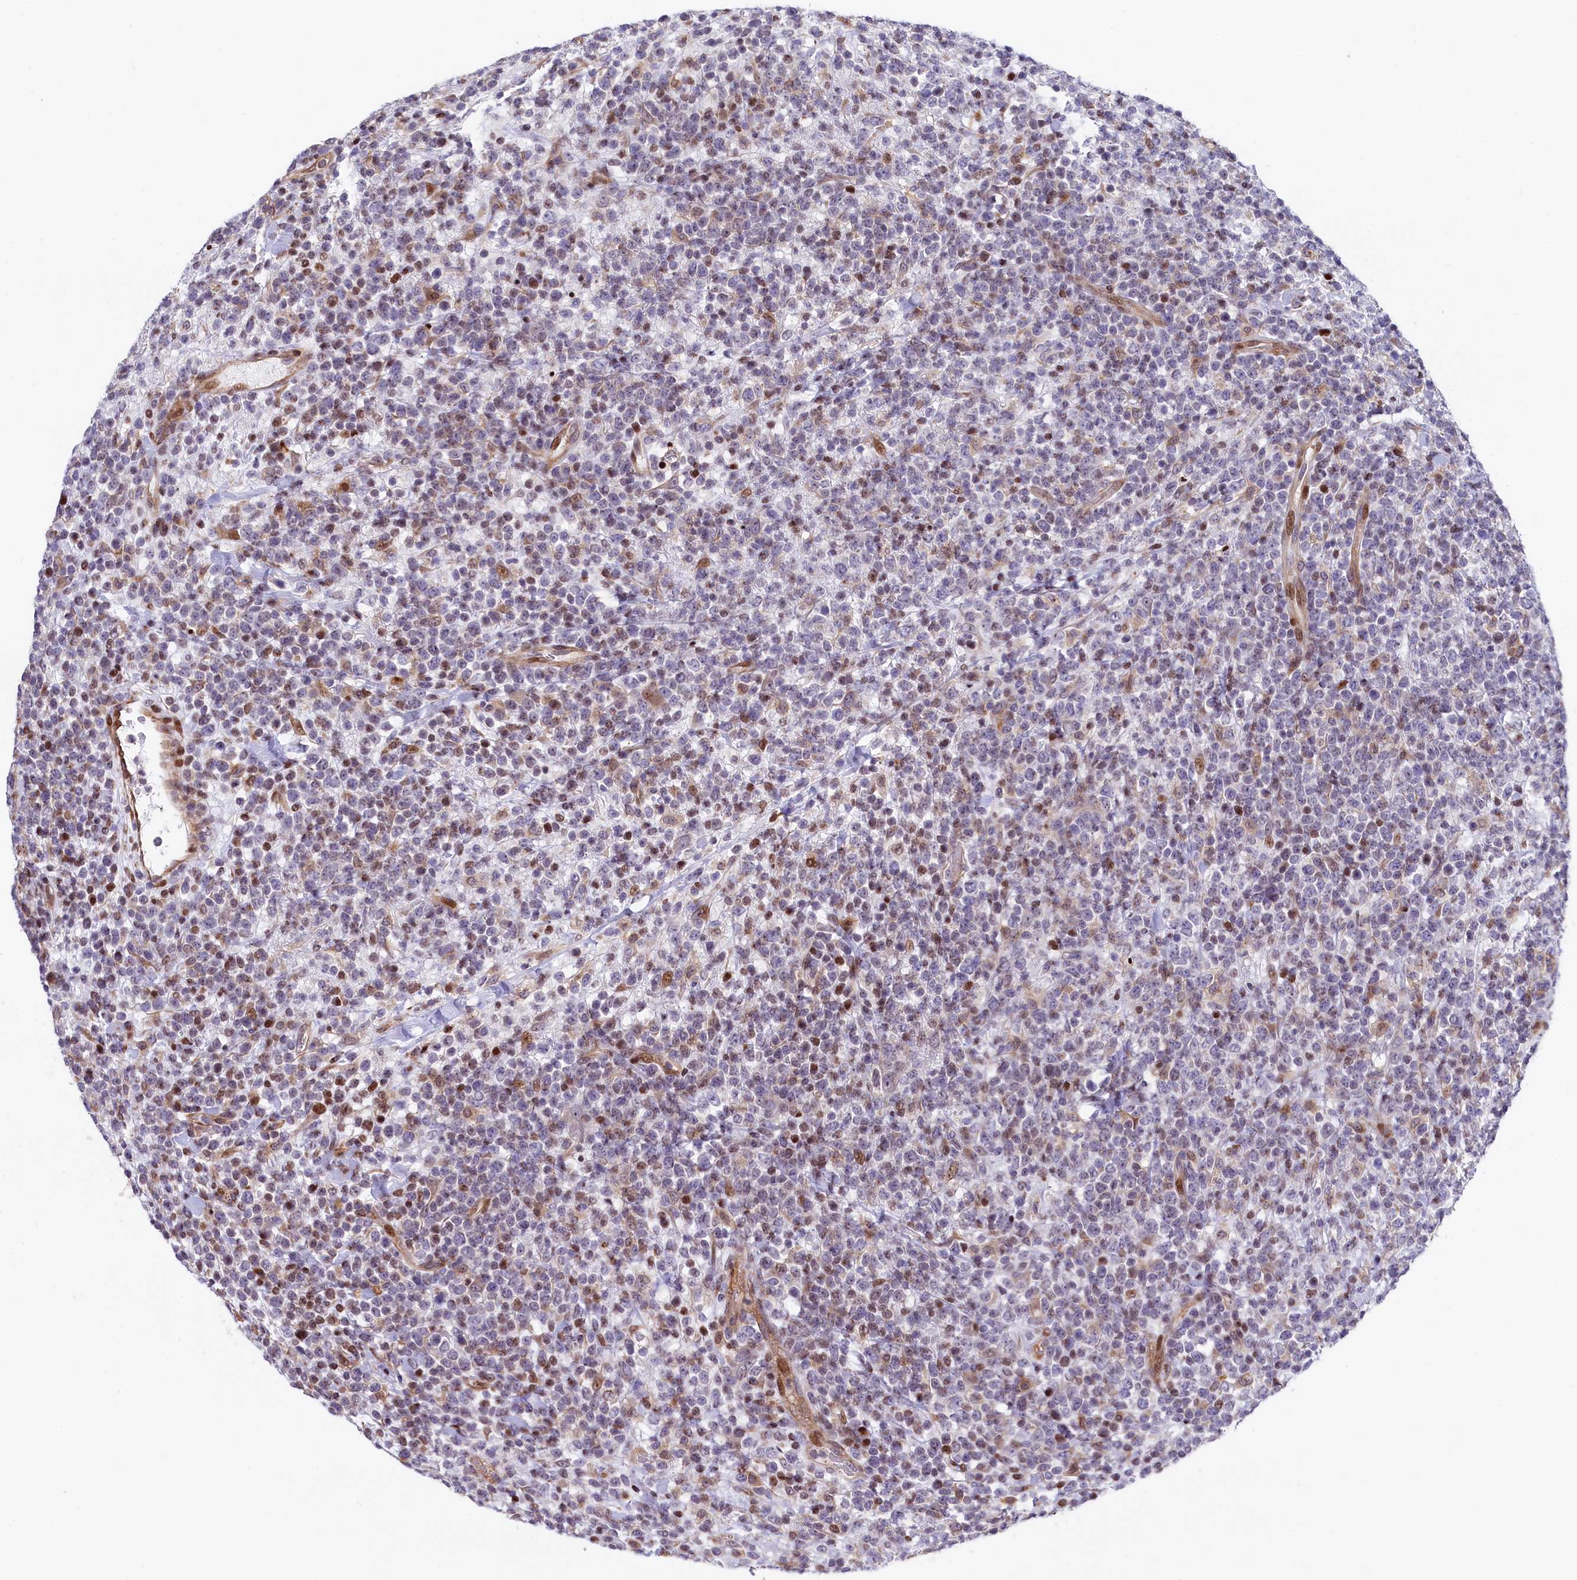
{"staining": {"intensity": "weak", "quantity": "25%-75%", "location": "nuclear"}, "tissue": "lymphoma", "cell_type": "Tumor cells", "image_type": "cancer", "snomed": [{"axis": "morphology", "description": "Malignant lymphoma, non-Hodgkin's type, High grade"}, {"axis": "topography", "description": "Colon"}], "caption": "A brown stain highlights weak nuclear positivity of a protein in high-grade malignant lymphoma, non-Hodgkin's type tumor cells.", "gene": "TGDS", "patient": {"sex": "female", "age": 53}}